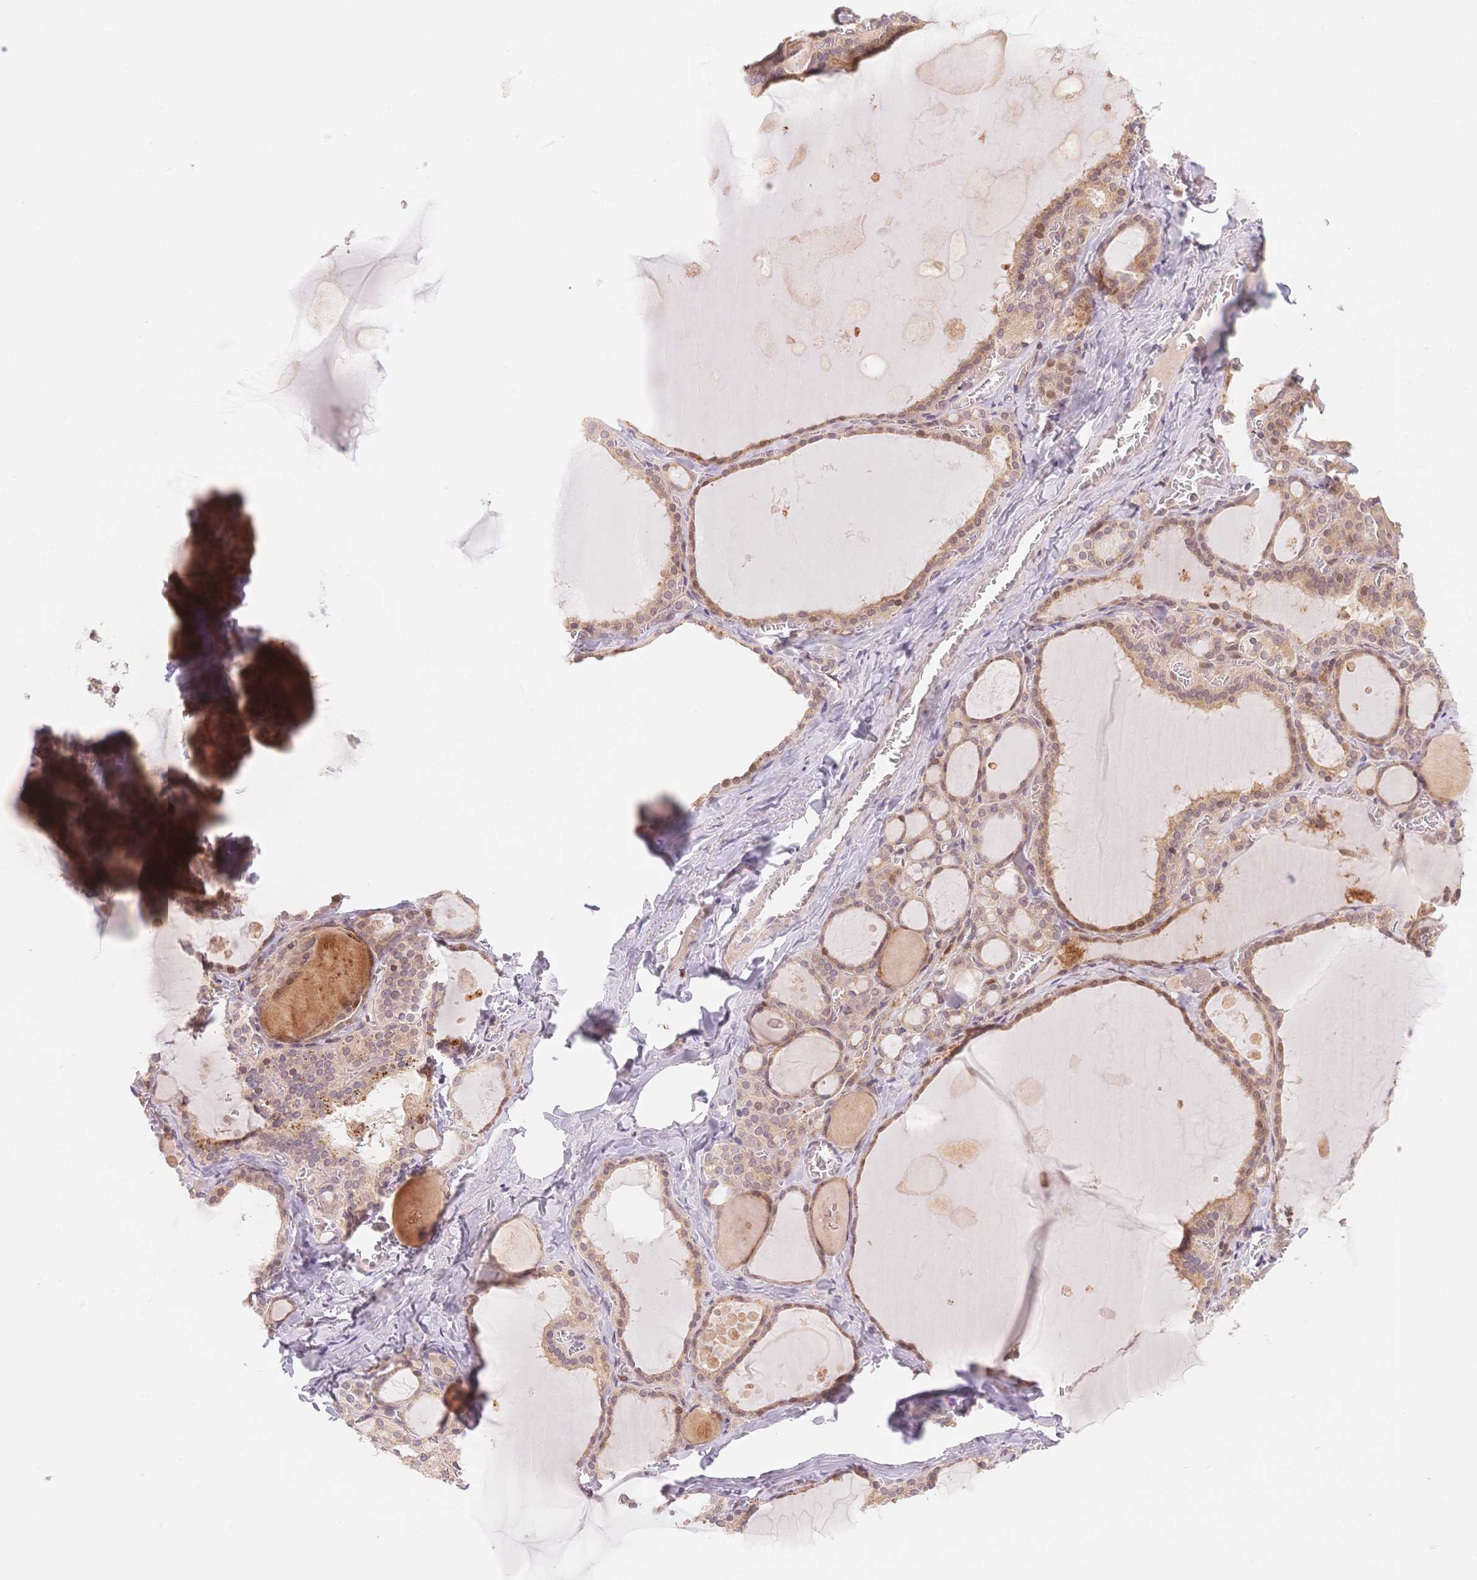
{"staining": {"intensity": "moderate", "quantity": ">75%", "location": "cytoplasmic/membranous,nuclear"}, "tissue": "thyroid gland", "cell_type": "Glandular cells", "image_type": "normal", "snomed": [{"axis": "morphology", "description": "Normal tissue, NOS"}, {"axis": "topography", "description": "Thyroid gland"}], "caption": "This is a histology image of immunohistochemistry staining of unremarkable thyroid gland, which shows moderate staining in the cytoplasmic/membranous,nuclear of glandular cells.", "gene": "STK39", "patient": {"sex": "male", "age": 56}}